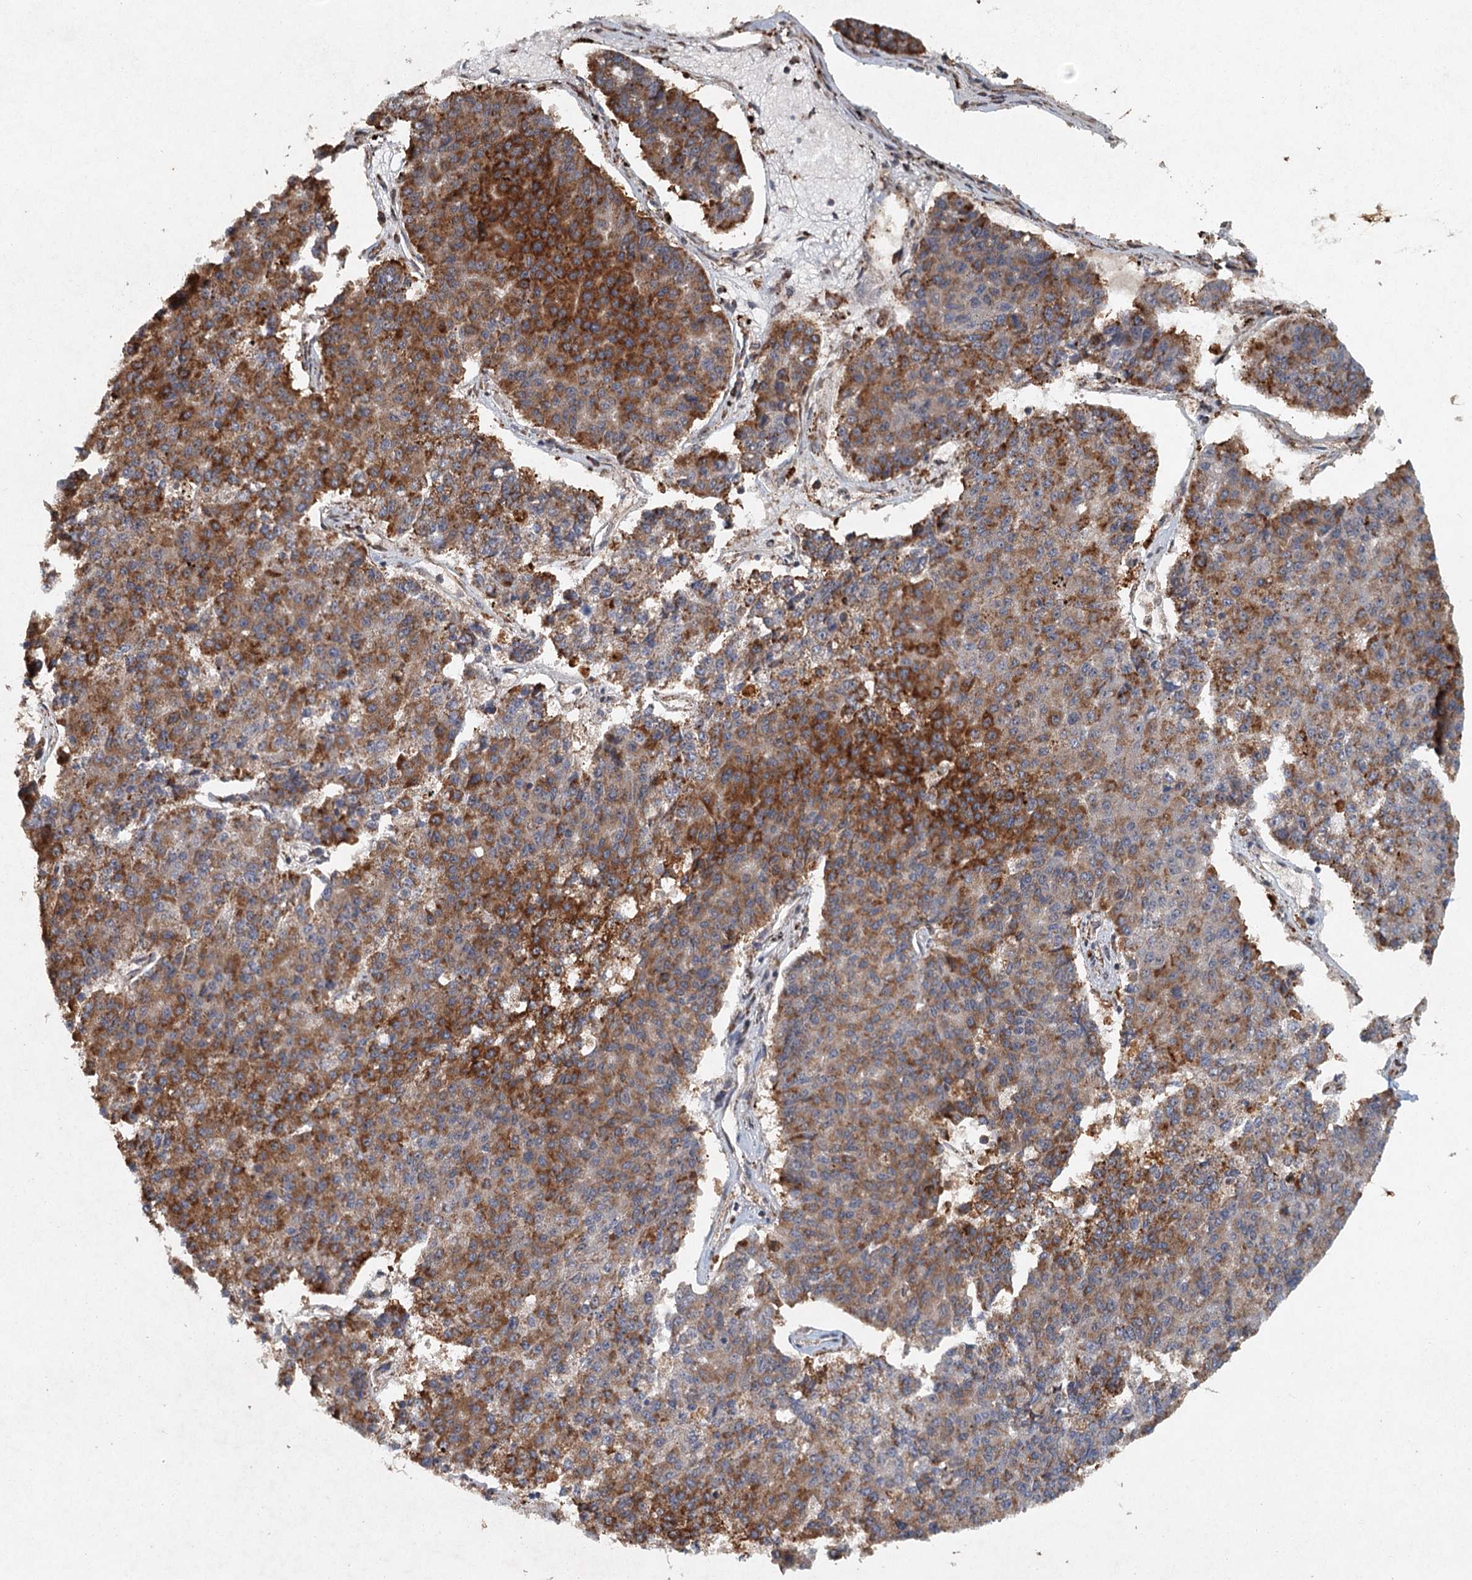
{"staining": {"intensity": "strong", "quantity": "25%-75%", "location": "cytoplasmic/membranous"}, "tissue": "pancreatic cancer", "cell_type": "Tumor cells", "image_type": "cancer", "snomed": [{"axis": "morphology", "description": "Adenocarcinoma, NOS"}, {"axis": "topography", "description": "Pancreas"}], "caption": "Tumor cells demonstrate high levels of strong cytoplasmic/membranous expression in approximately 25%-75% of cells in pancreatic cancer (adenocarcinoma).", "gene": "SRPX2", "patient": {"sex": "male", "age": 50}}